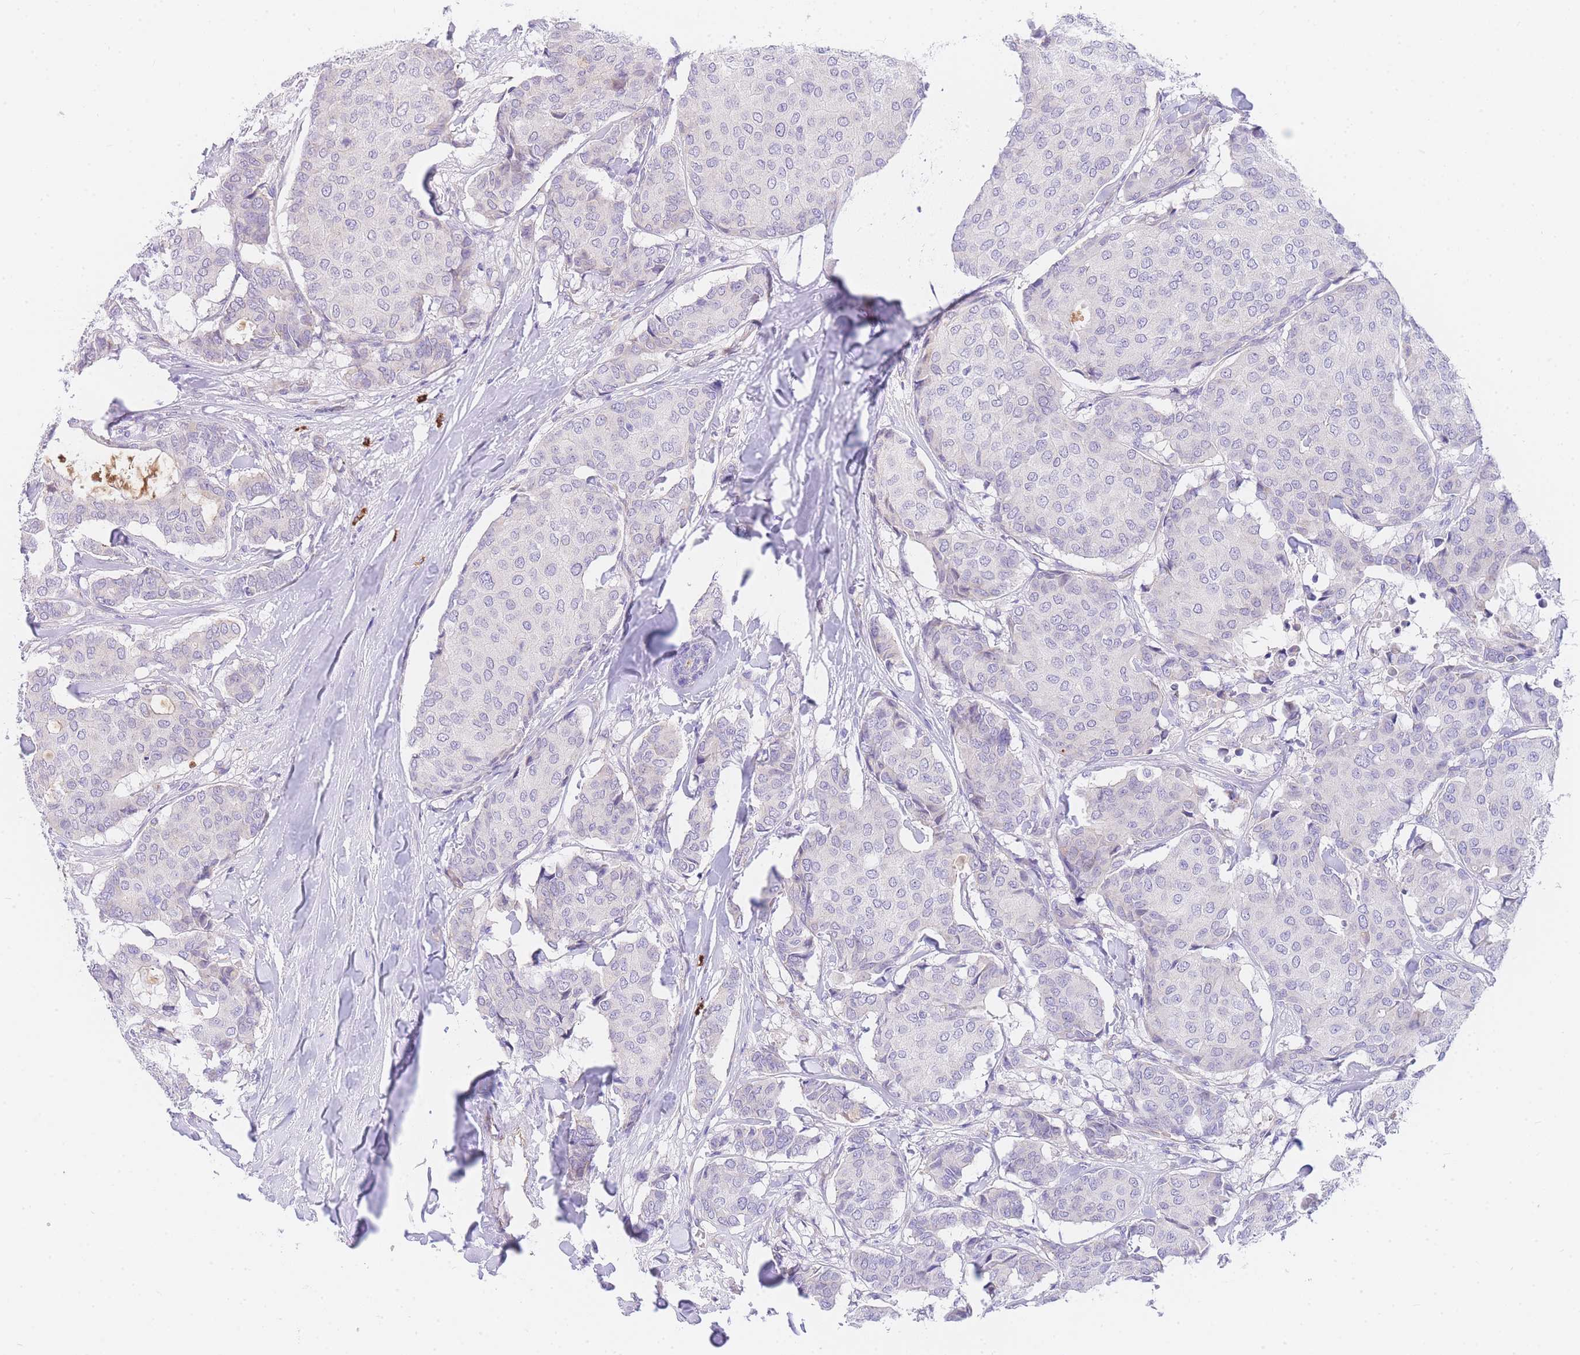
{"staining": {"intensity": "negative", "quantity": "none", "location": "none"}, "tissue": "breast cancer", "cell_type": "Tumor cells", "image_type": "cancer", "snomed": [{"axis": "morphology", "description": "Duct carcinoma"}, {"axis": "topography", "description": "Breast"}], "caption": "DAB immunohistochemical staining of breast cancer (intraductal carcinoma) exhibits no significant staining in tumor cells.", "gene": "SRSF12", "patient": {"sex": "female", "age": 75}}